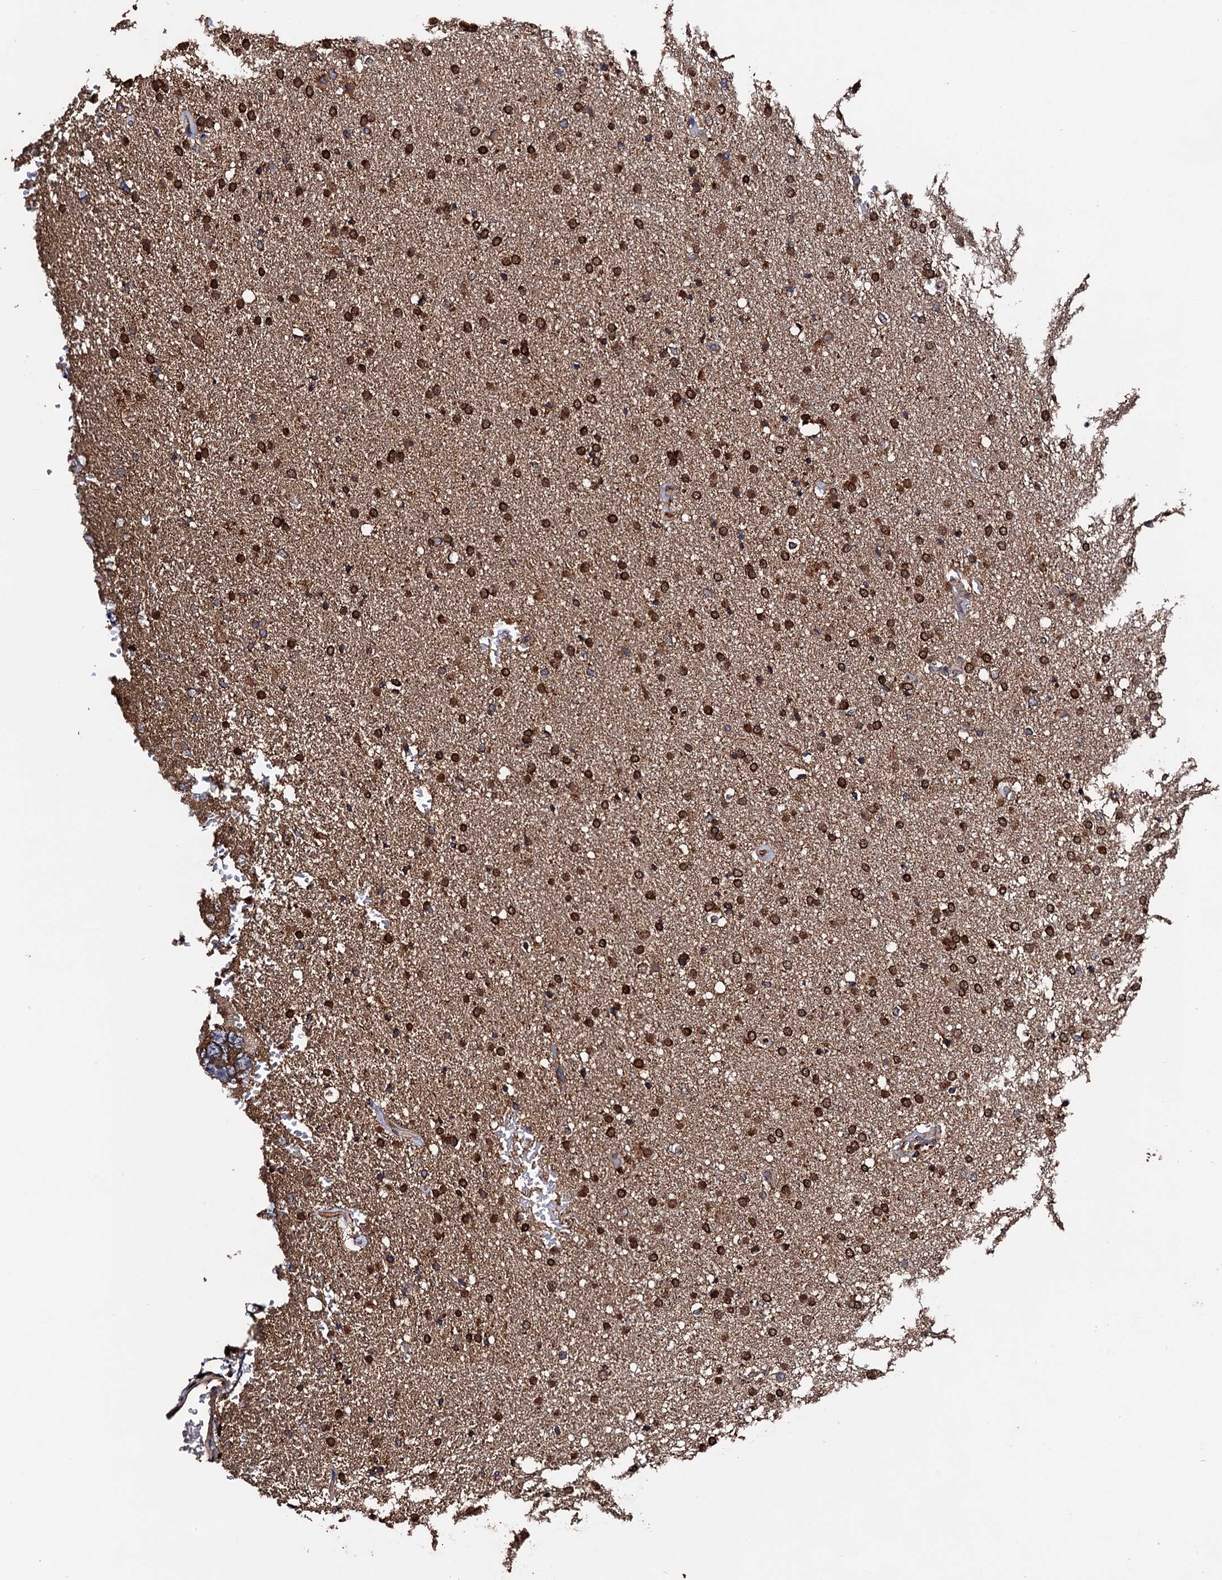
{"staining": {"intensity": "moderate", "quantity": ">75%", "location": "cytoplasmic/membranous"}, "tissue": "glioma", "cell_type": "Tumor cells", "image_type": "cancer", "snomed": [{"axis": "morphology", "description": "Glioma, malignant, High grade"}, {"axis": "topography", "description": "Brain"}], "caption": "Immunohistochemistry (IHC) photomicrograph of glioma stained for a protein (brown), which reveals medium levels of moderate cytoplasmic/membranous staining in approximately >75% of tumor cells.", "gene": "RGS11", "patient": {"sex": "male", "age": 72}}